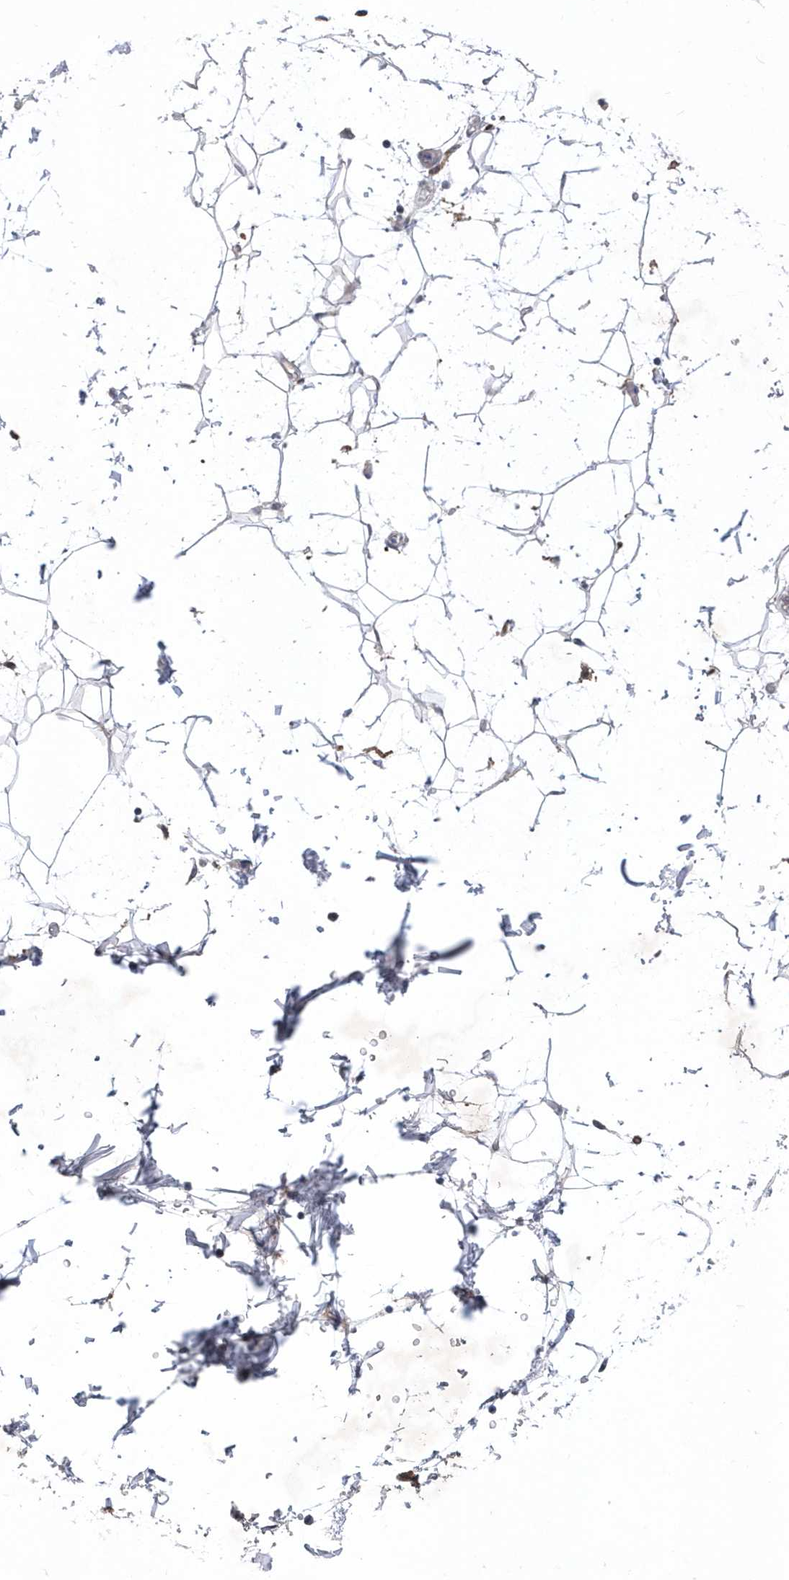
{"staining": {"intensity": "negative", "quantity": "none", "location": "none"}, "tissue": "adipose tissue", "cell_type": "Adipocytes", "image_type": "normal", "snomed": [{"axis": "morphology", "description": "Normal tissue, NOS"}, {"axis": "topography", "description": "Soft tissue"}], "caption": "This micrograph is of normal adipose tissue stained with immunohistochemistry (IHC) to label a protein in brown with the nuclei are counter-stained blue. There is no positivity in adipocytes.", "gene": "LONRF2", "patient": {"sex": "male", "age": 72}}